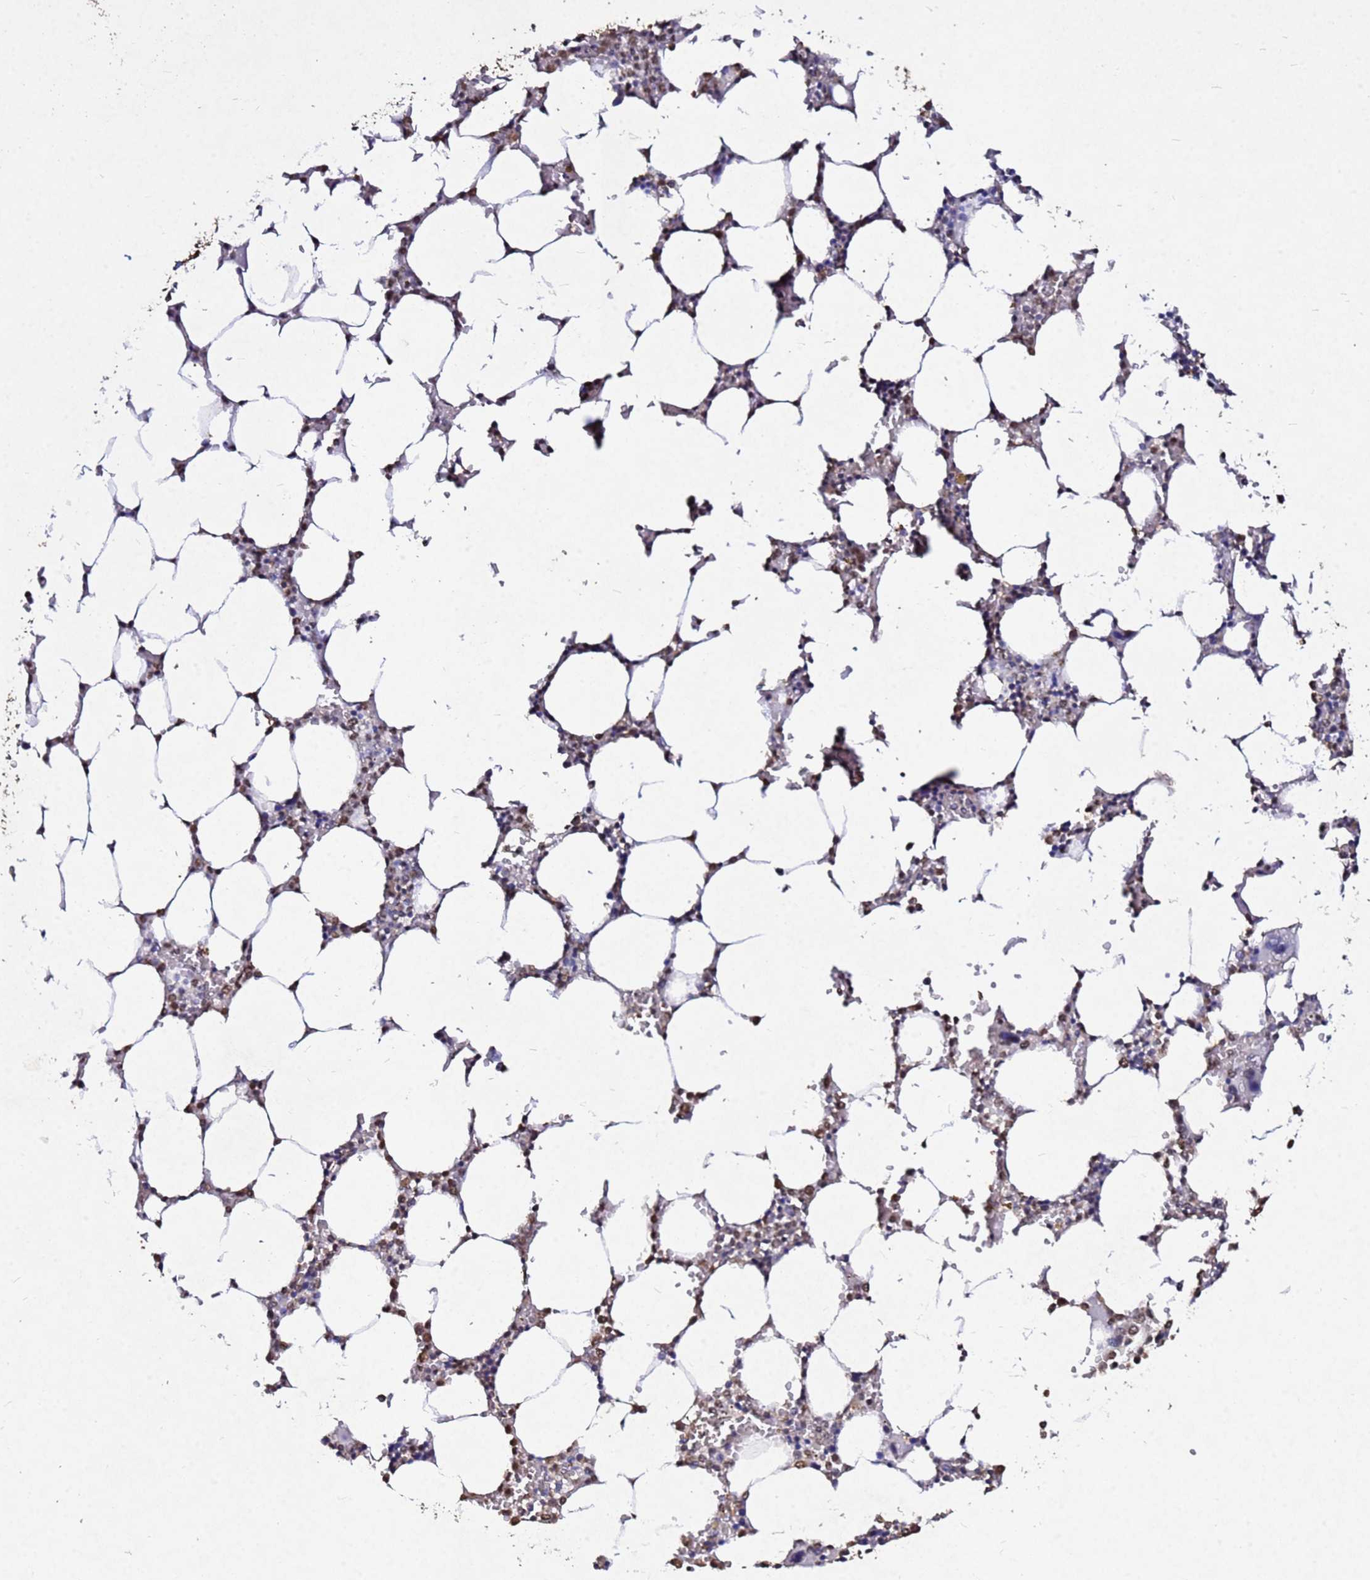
{"staining": {"intensity": "moderate", "quantity": "25%-75%", "location": "nuclear"}, "tissue": "bone marrow", "cell_type": "Hematopoietic cells", "image_type": "normal", "snomed": [{"axis": "morphology", "description": "Normal tissue, NOS"}, {"axis": "topography", "description": "Bone marrow"}], "caption": "Protein staining of normal bone marrow demonstrates moderate nuclear staining in approximately 25%-75% of hematopoietic cells. (DAB (3,3'-diaminobenzidine) = brown stain, brightfield microscopy at high magnification).", "gene": "MYOCD", "patient": {"sex": "male", "age": 64}}